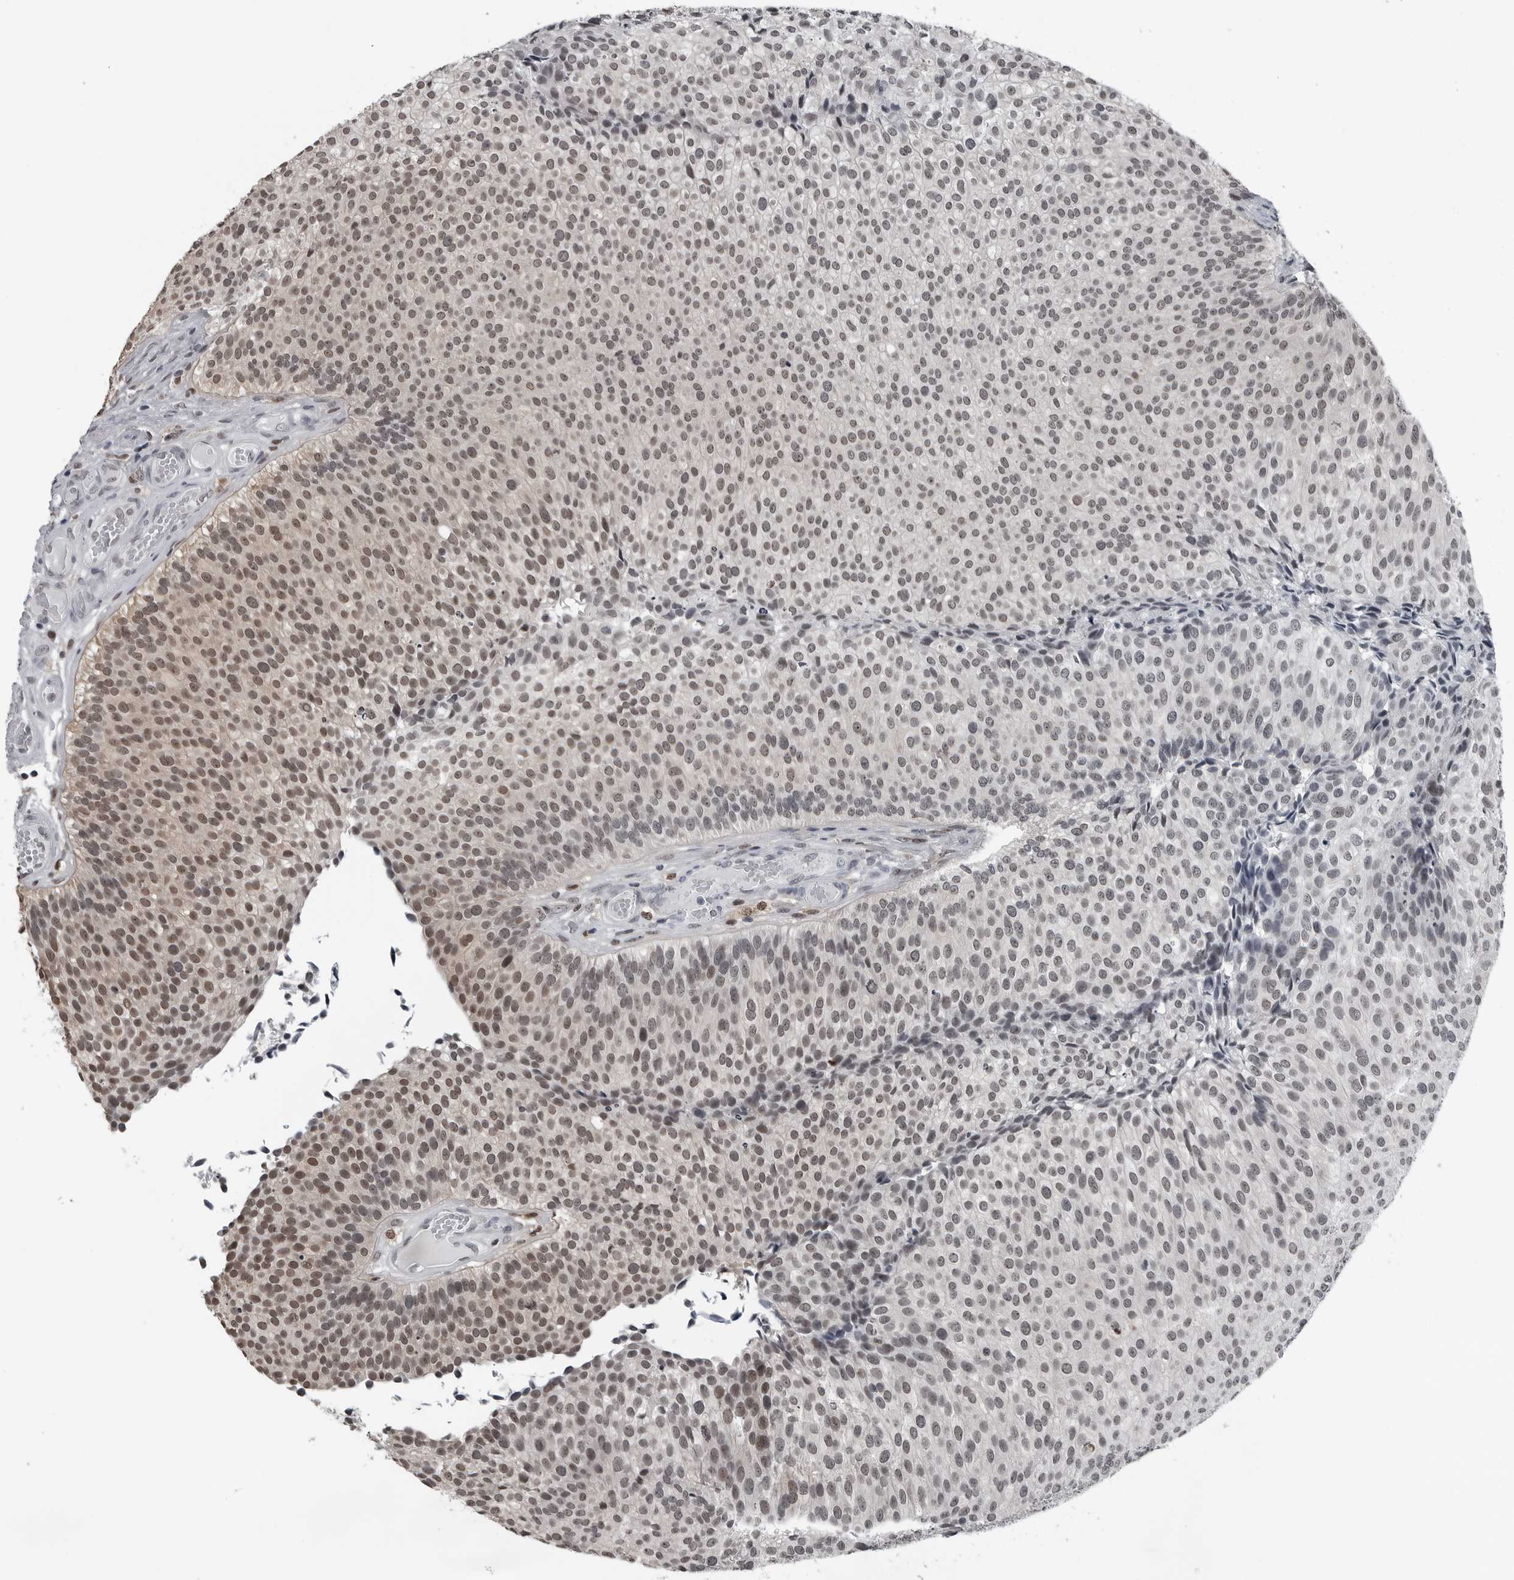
{"staining": {"intensity": "moderate", "quantity": "25%-75%", "location": "nuclear"}, "tissue": "urothelial cancer", "cell_type": "Tumor cells", "image_type": "cancer", "snomed": [{"axis": "morphology", "description": "Urothelial carcinoma, Low grade"}, {"axis": "topography", "description": "Urinary bladder"}], "caption": "The immunohistochemical stain labels moderate nuclear positivity in tumor cells of urothelial cancer tissue.", "gene": "AKR1A1", "patient": {"sex": "male", "age": 86}}